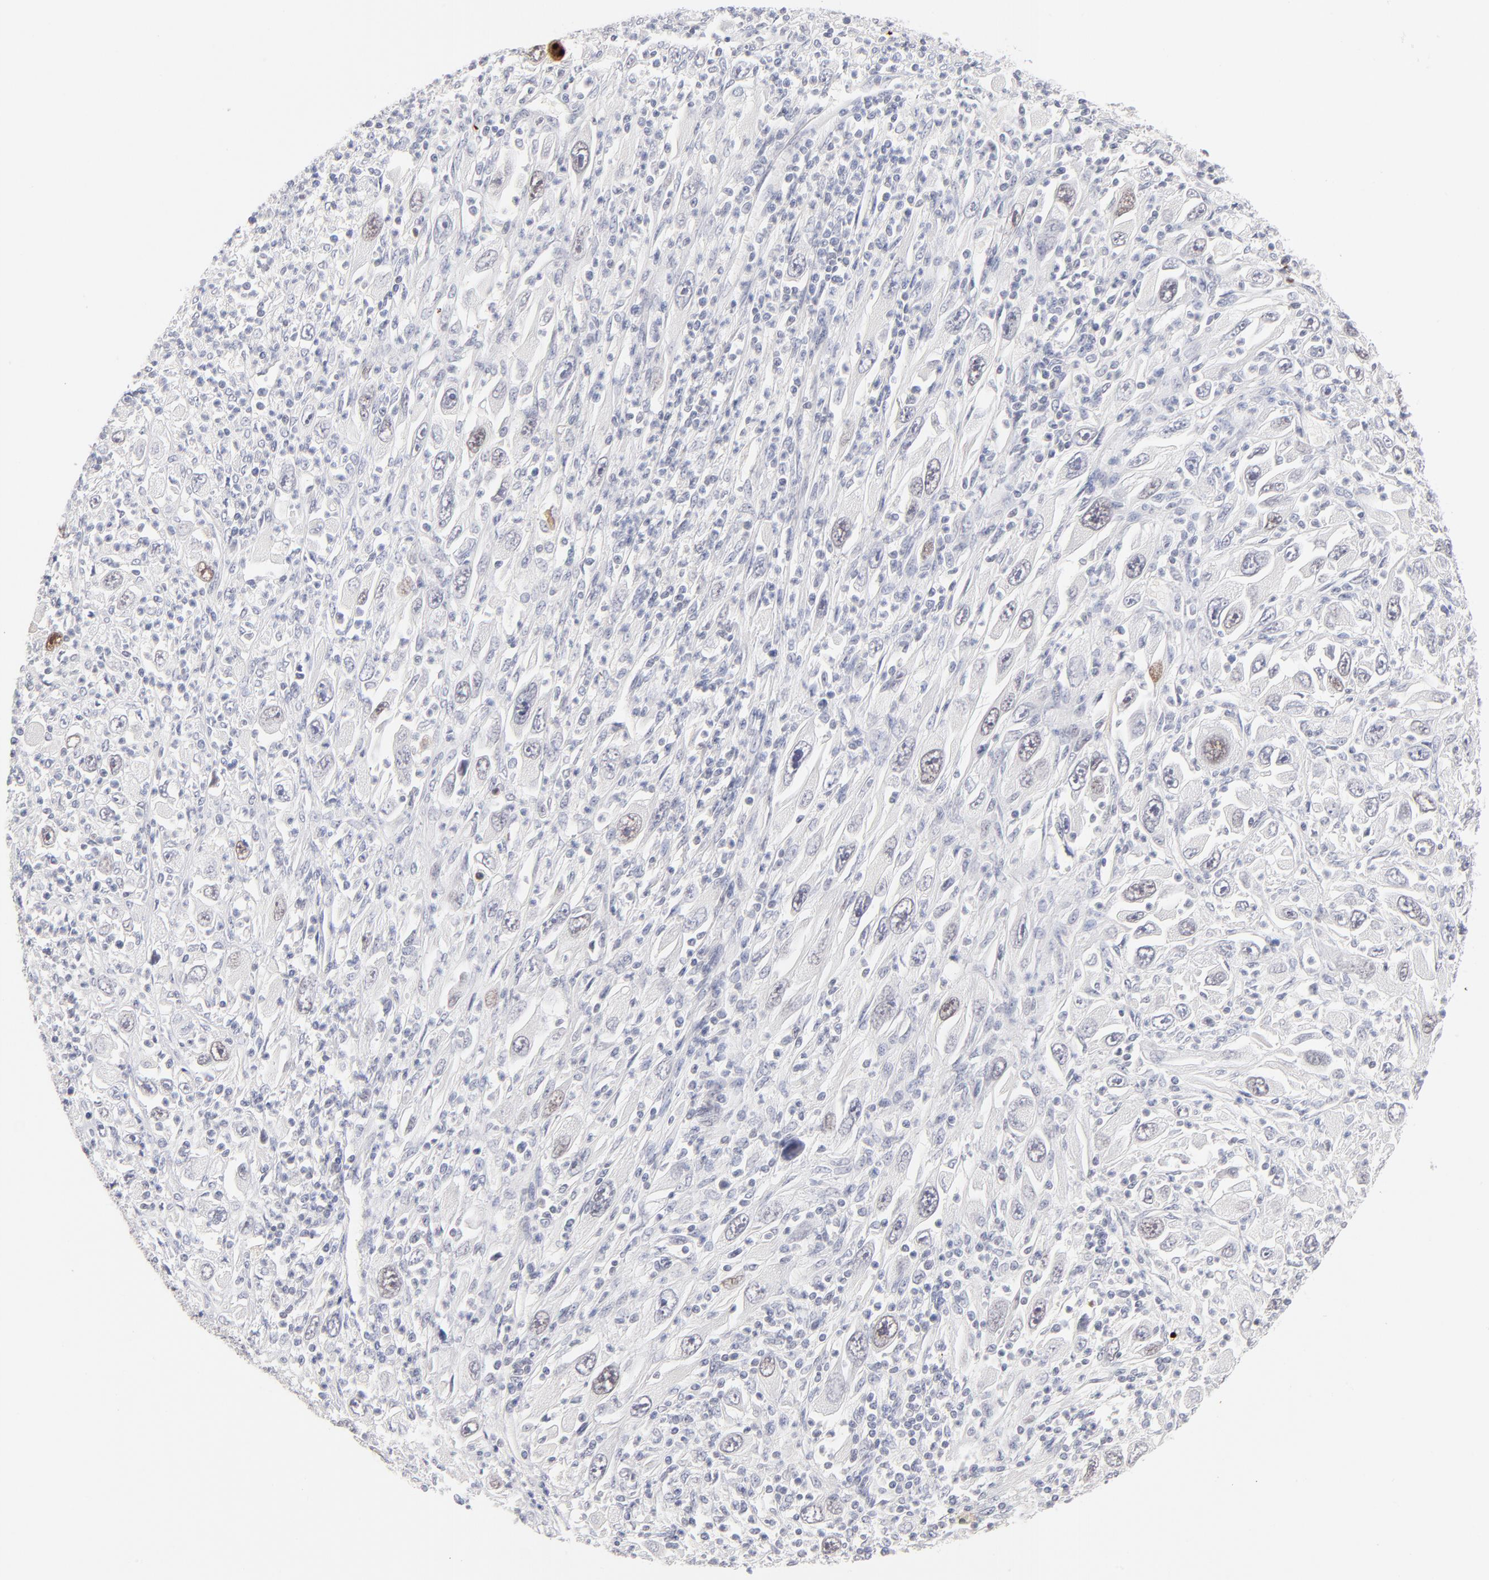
{"staining": {"intensity": "weak", "quantity": "<25%", "location": "nuclear"}, "tissue": "melanoma", "cell_type": "Tumor cells", "image_type": "cancer", "snomed": [{"axis": "morphology", "description": "Malignant melanoma, Metastatic site"}, {"axis": "topography", "description": "Skin"}], "caption": "Malignant melanoma (metastatic site) was stained to show a protein in brown. There is no significant staining in tumor cells. Brightfield microscopy of IHC stained with DAB (3,3'-diaminobenzidine) (brown) and hematoxylin (blue), captured at high magnification.", "gene": "PARP1", "patient": {"sex": "female", "age": 56}}